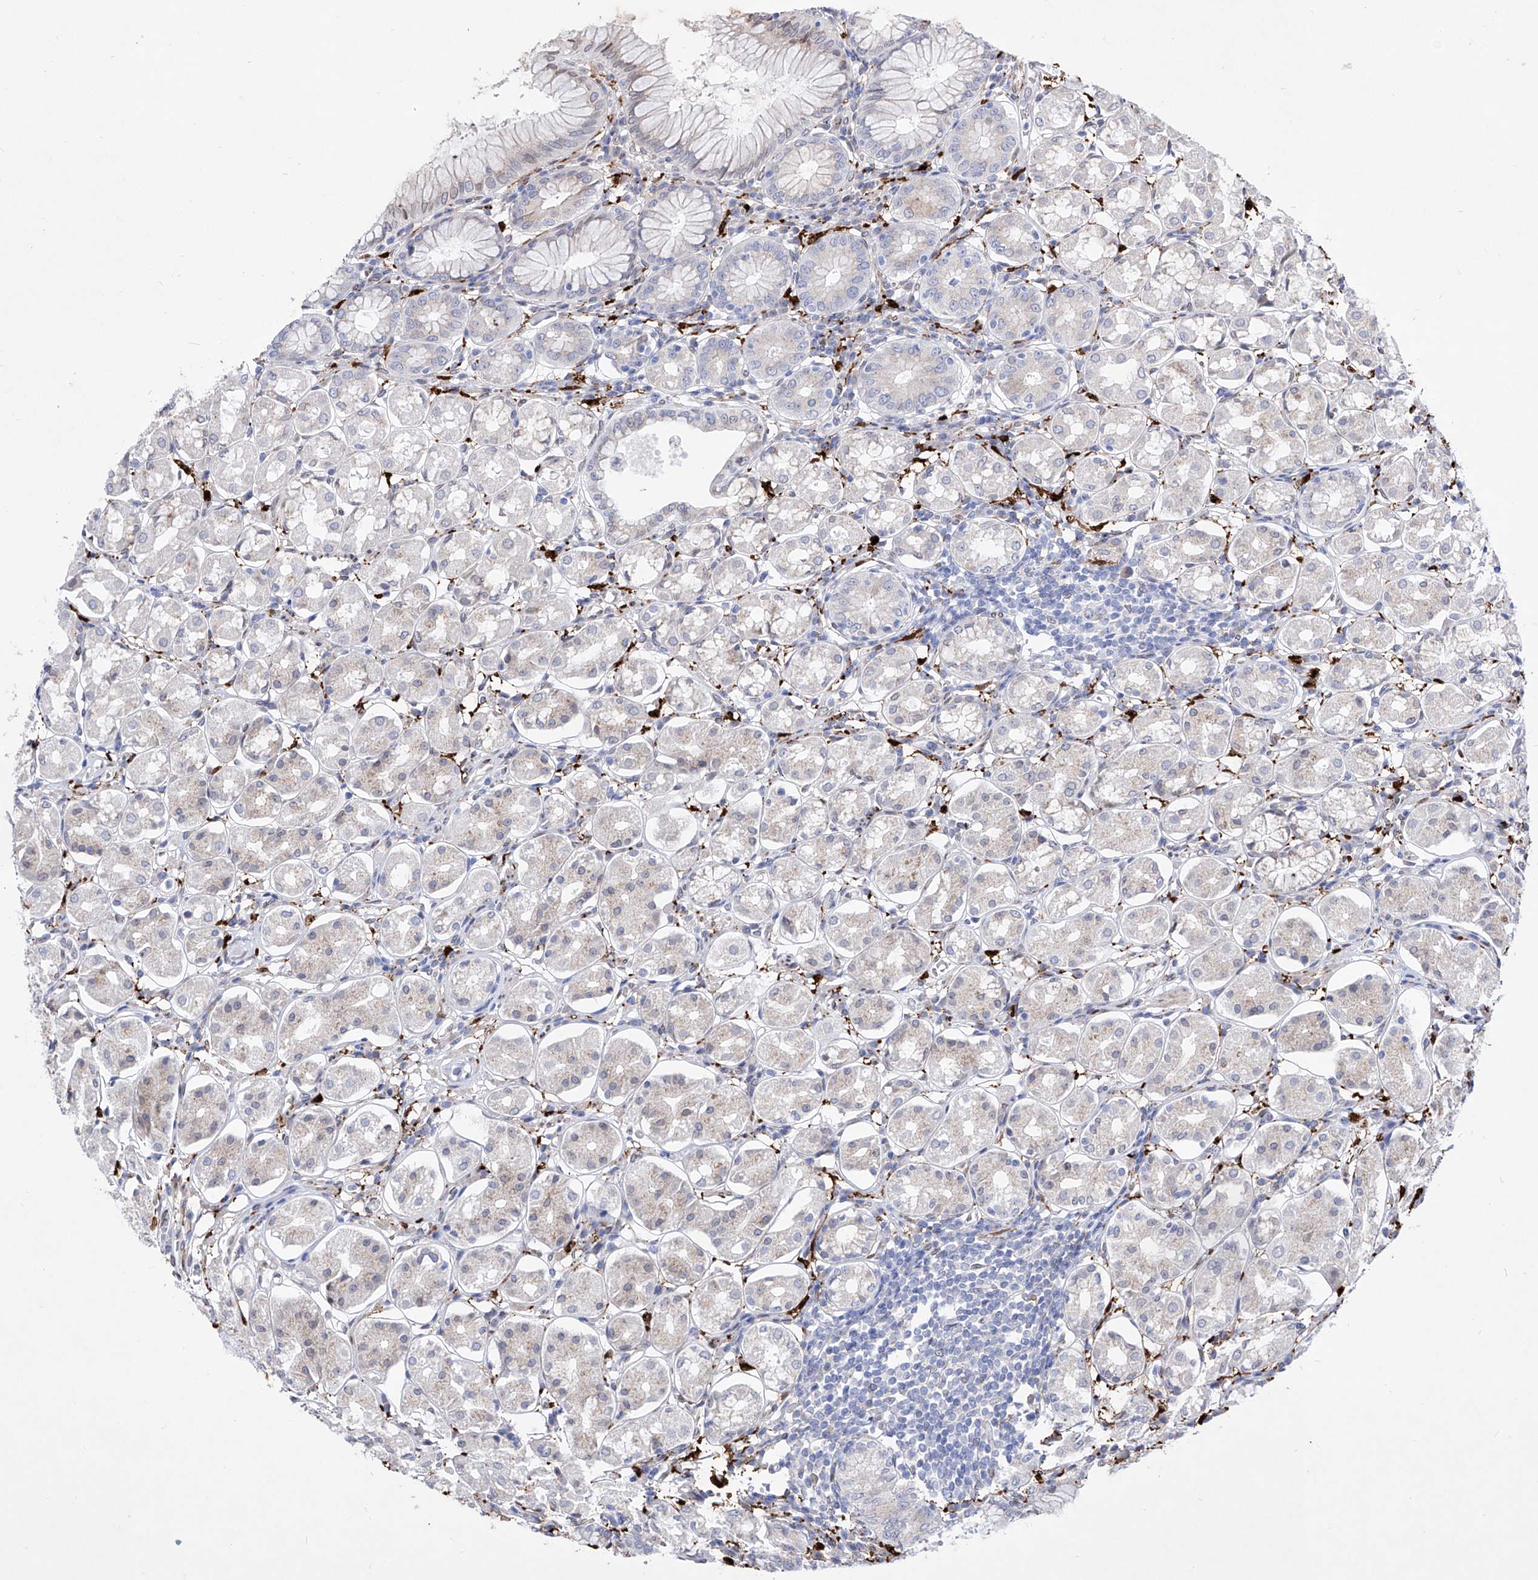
{"staining": {"intensity": "moderate", "quantity": "<25%", "location": "cytoplasmic/membranous"}, "tissue": "stomach", "cell_type": "Glandular cells", "image_type": "normal", "snomed": [{"axis": "morphology", "description": "Normal tissue, NOS"}, {"axis": "topography", "description": "Stomach, lower"}], "caption": "Protein staining of benign stomach shows moderate cytoplasmic/membranous positivity in about <25% of glandular cells. Ihc stains the protein of interest in brown and the nuclei are stained blue.", "gene": "LCLAT1", "patient": {"sex": "female", "age": 56}}